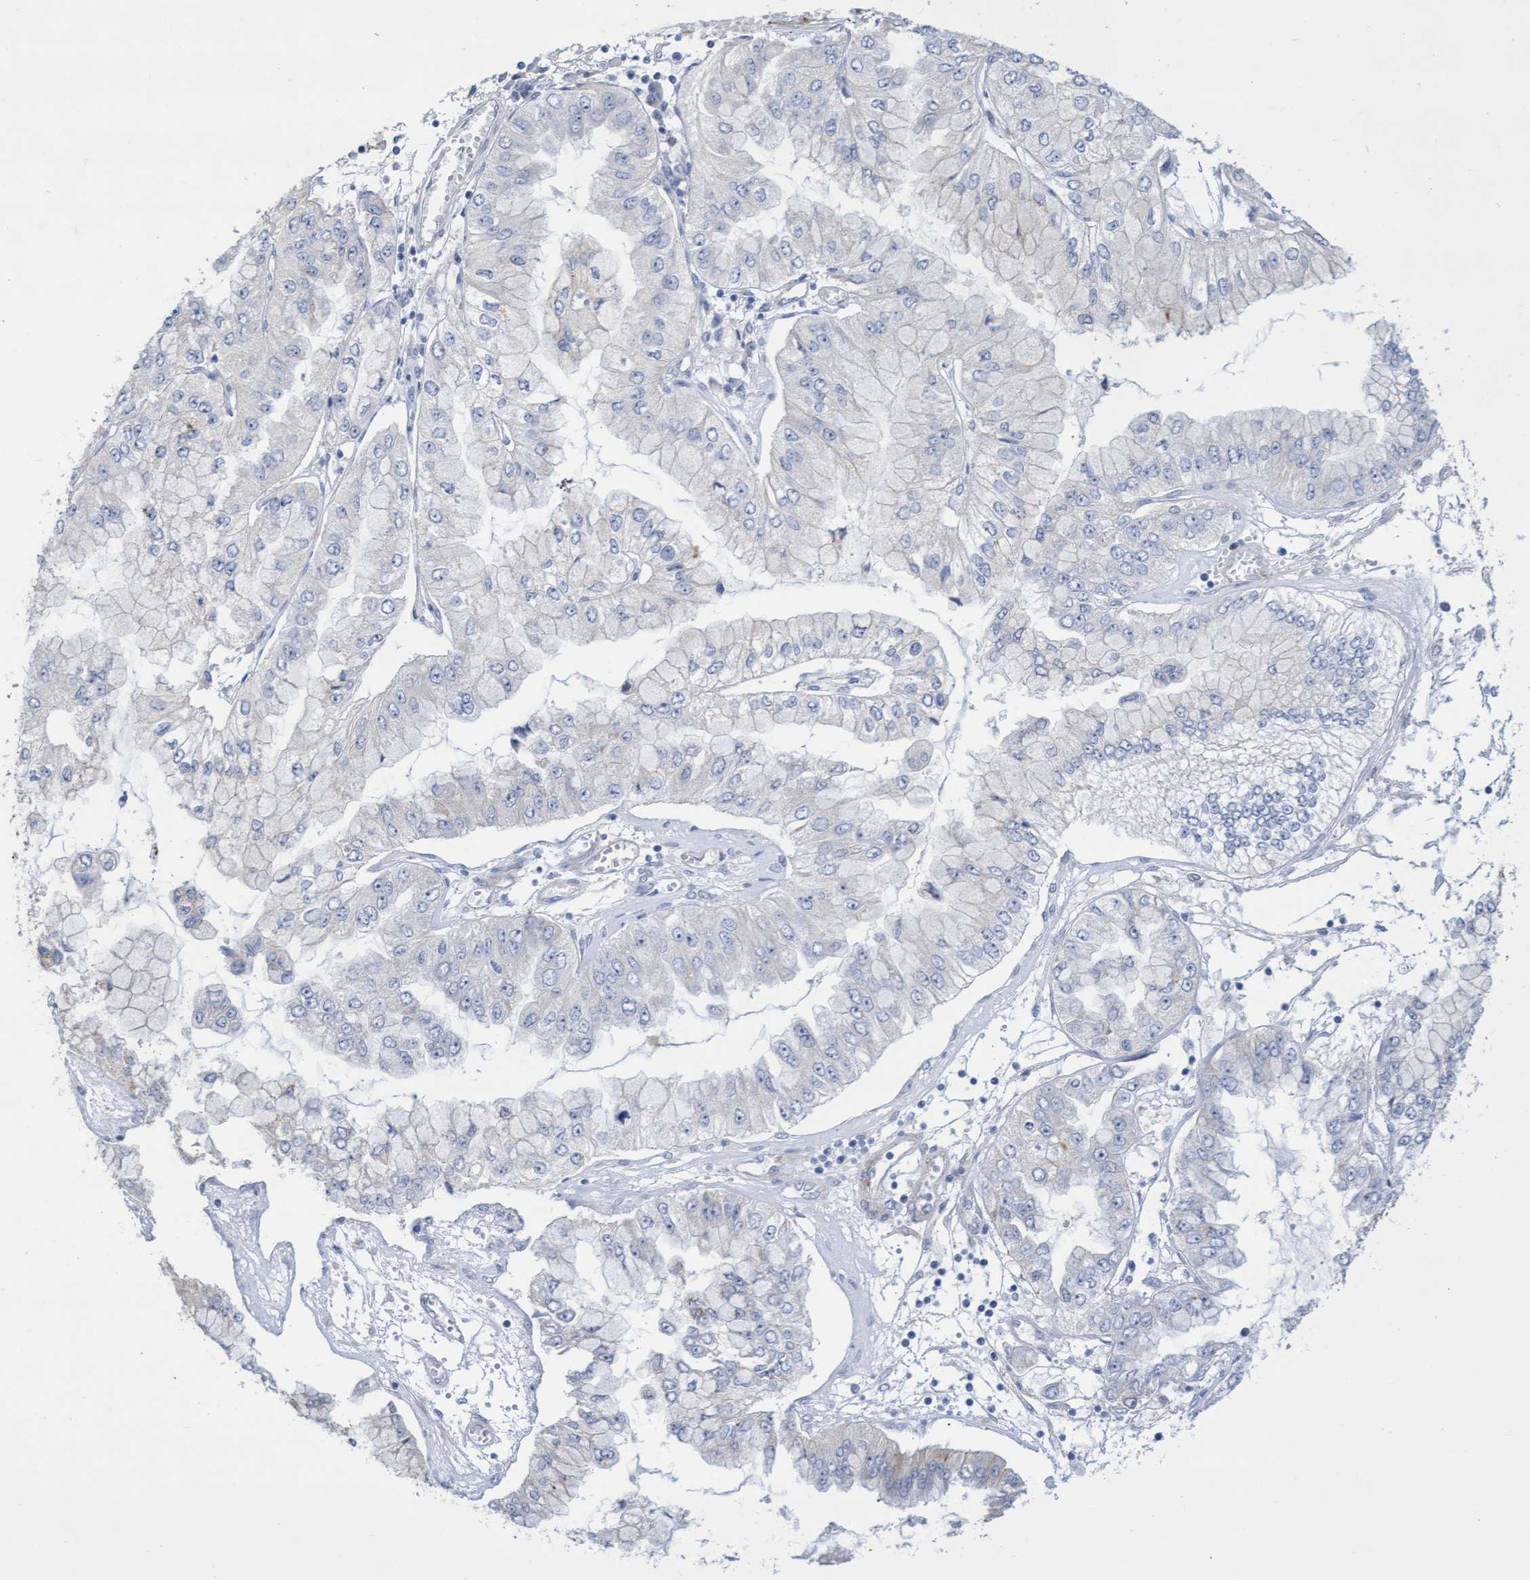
{"staining": {"intensity": "negative", "quantity": "none", "location": "none"}, "tissue": "liver cancer", "cell_type": "Tumor cells", "image_type": "cancer", "snomed": [{"axis": "morphology", "description": "Cholangiocarcinoma"}, {"axis": "topography", "description": "Liver"}], "caption": "Liver cancer (cholangiocarcinoma) stained for a protein using immunohistochemistry (IHC) reveals no expression tumor cells.", "gene": "ABCF2", "patient": {"sex": "female", "age": 79}}